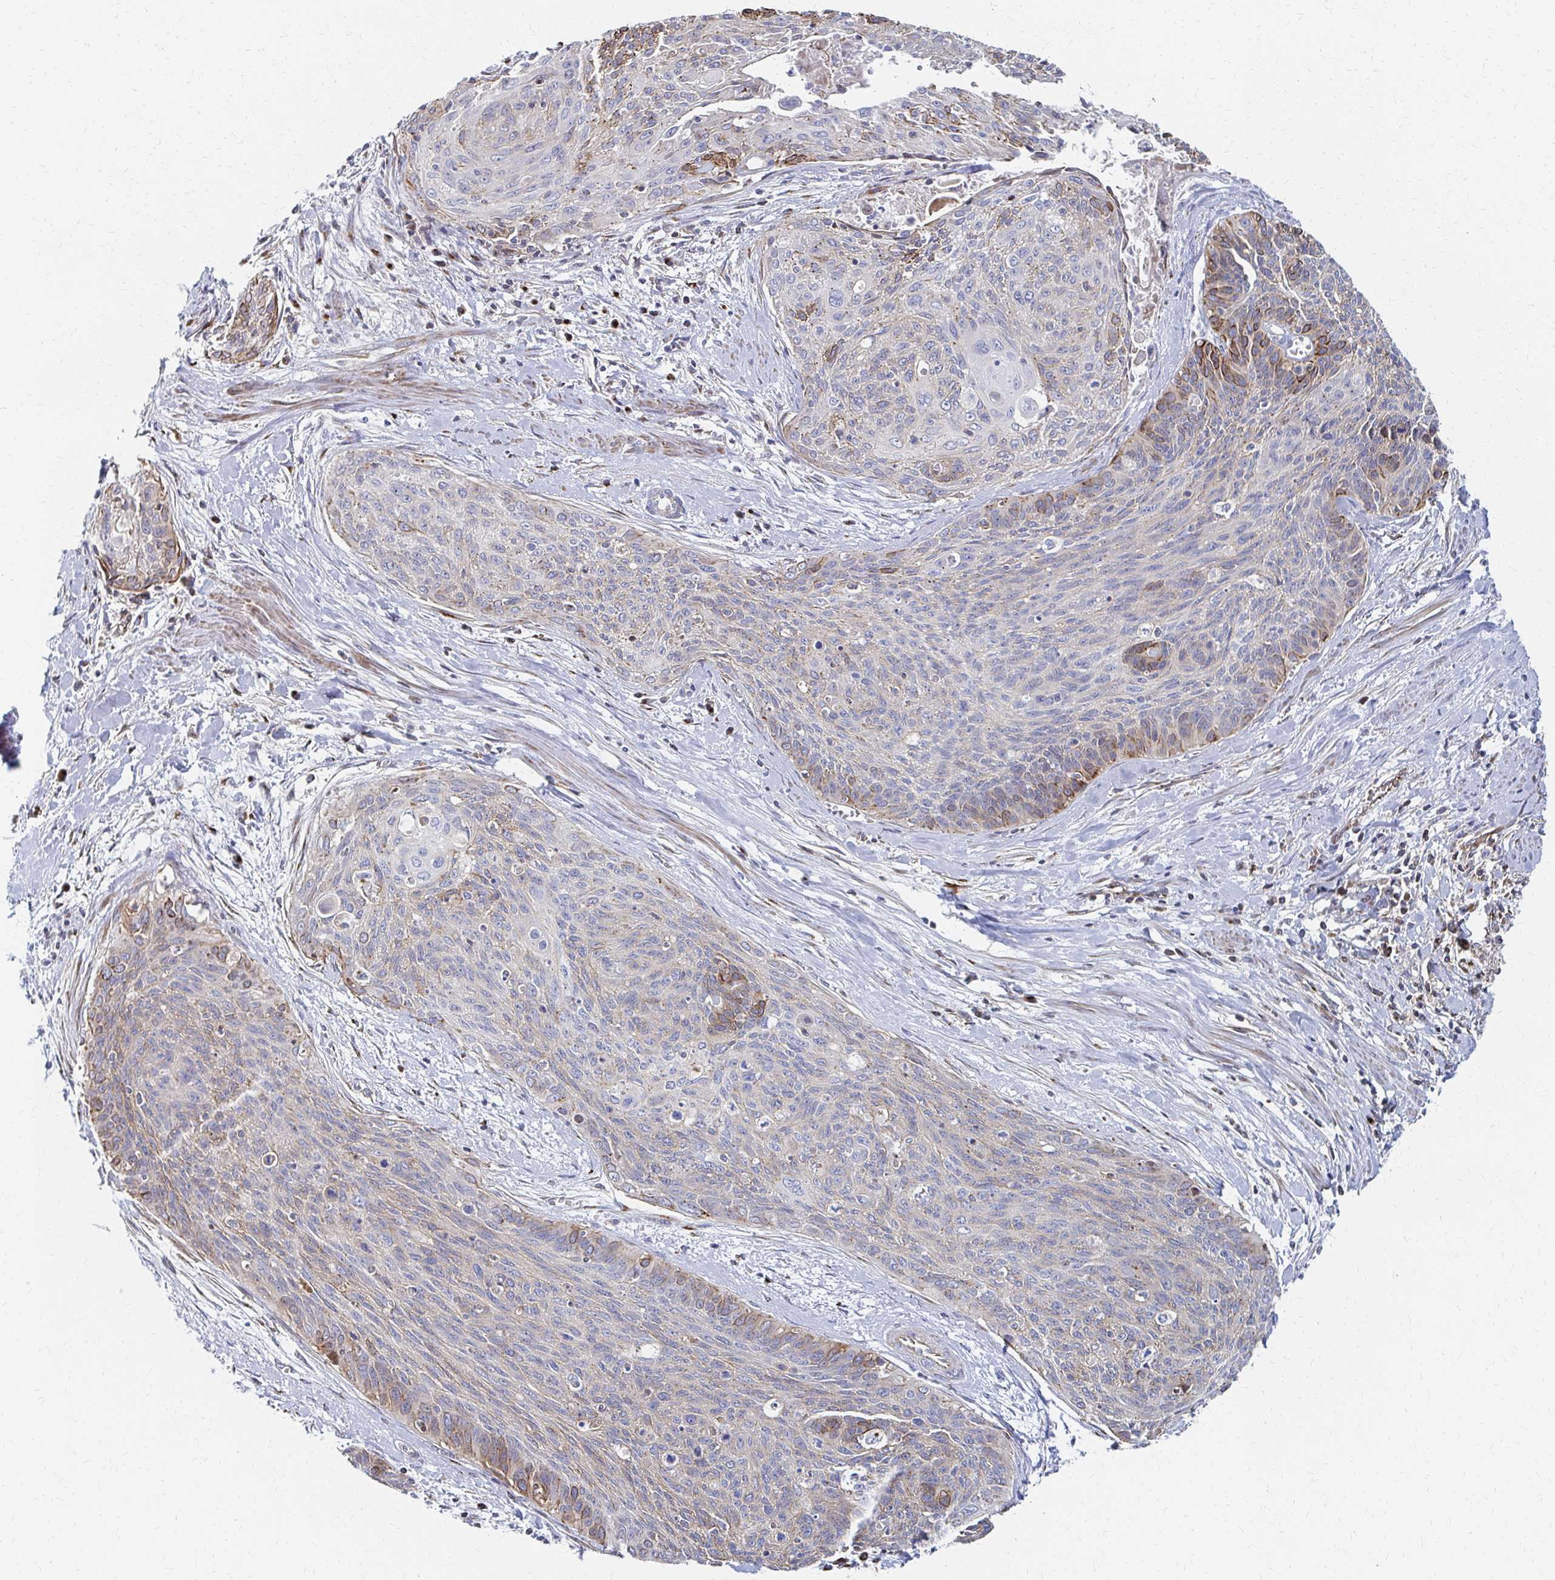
{"staining": {"intensity": "moderate", "quantity": "<25%", "location": "cytoplasmic/membranous"}, "tissue": "cervical cancer", "cell_type": "Tumor cells", "image_type": "cancer", "snomed": [{"axis": "morphology", "description": "Squamous cell carcinoma, NOS"}, {"axis": "topography", "description": "Cervix"}], "caption": "Moderate cytoplasmic/membranous positivity is seen in about <25% of tumor cells in cervical squamous cell carcinoma. (DAB (3,3'-diaminobenzidine) IHC, brown staining for protein, blue staining for nuclei).", "gene": "MAN1A1", "patient": {"sex": "female", "age": 55}}